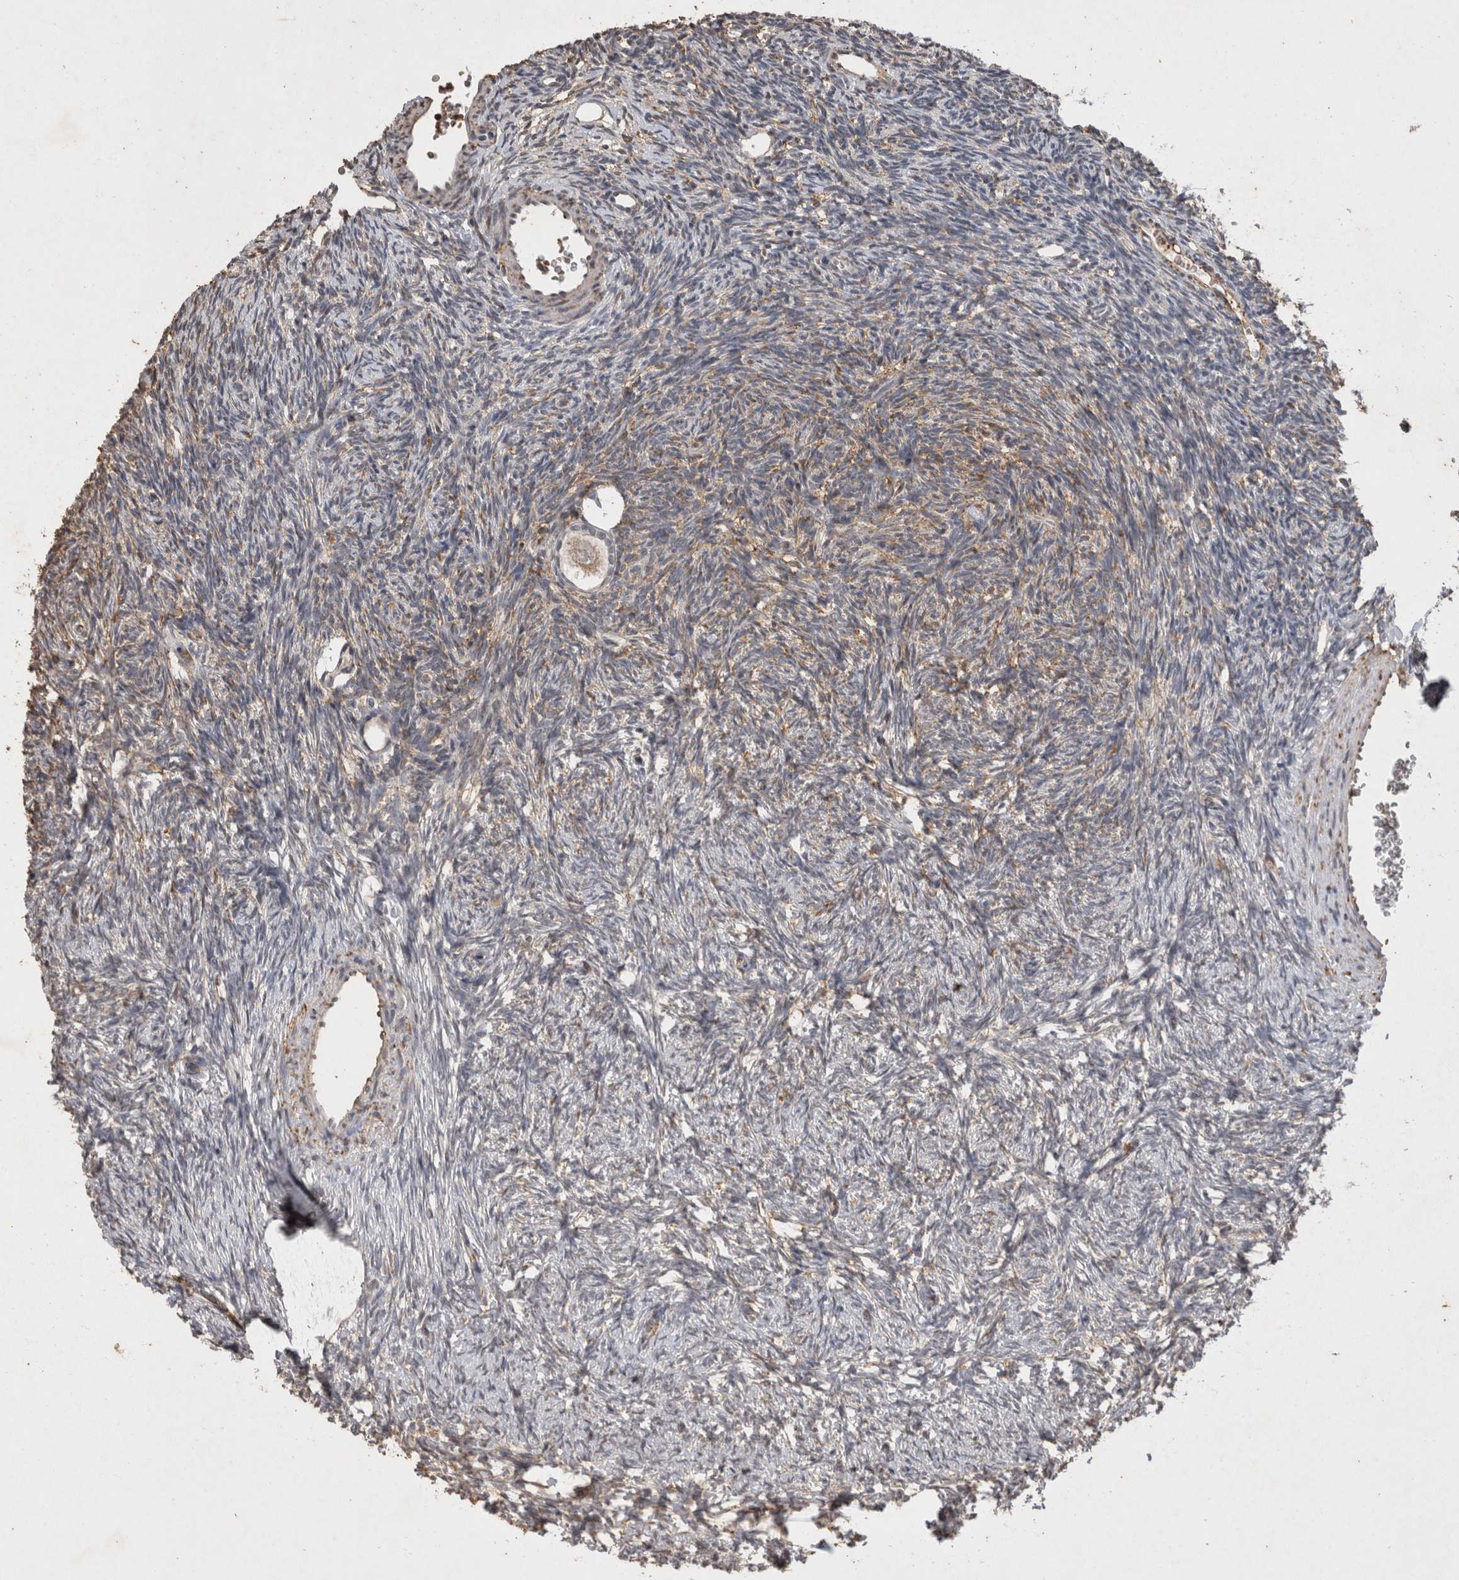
{"staining": {"intensity": "weak", "quantity": ">75%", "location": "cytoplasmic/membranous"}, "tissue": "ovary", "cell_type": "Follicle cells", "image_type": "normal", "snomed": [{"axis": "morphology", "description": "Normal tissue, NOS"}, {"axis": "topography", "description": "Ovary"}], "caption": "Immunohistochemistry (IHC) (DAB (3,3'-diaminobenzidine)) staining of unremarkable human ovary shows weak cytoplasmic/membranous protein expression in about >75% of follicle cells.", "gene": "HRK", "patient": {"sex": "female", "age": 34}}